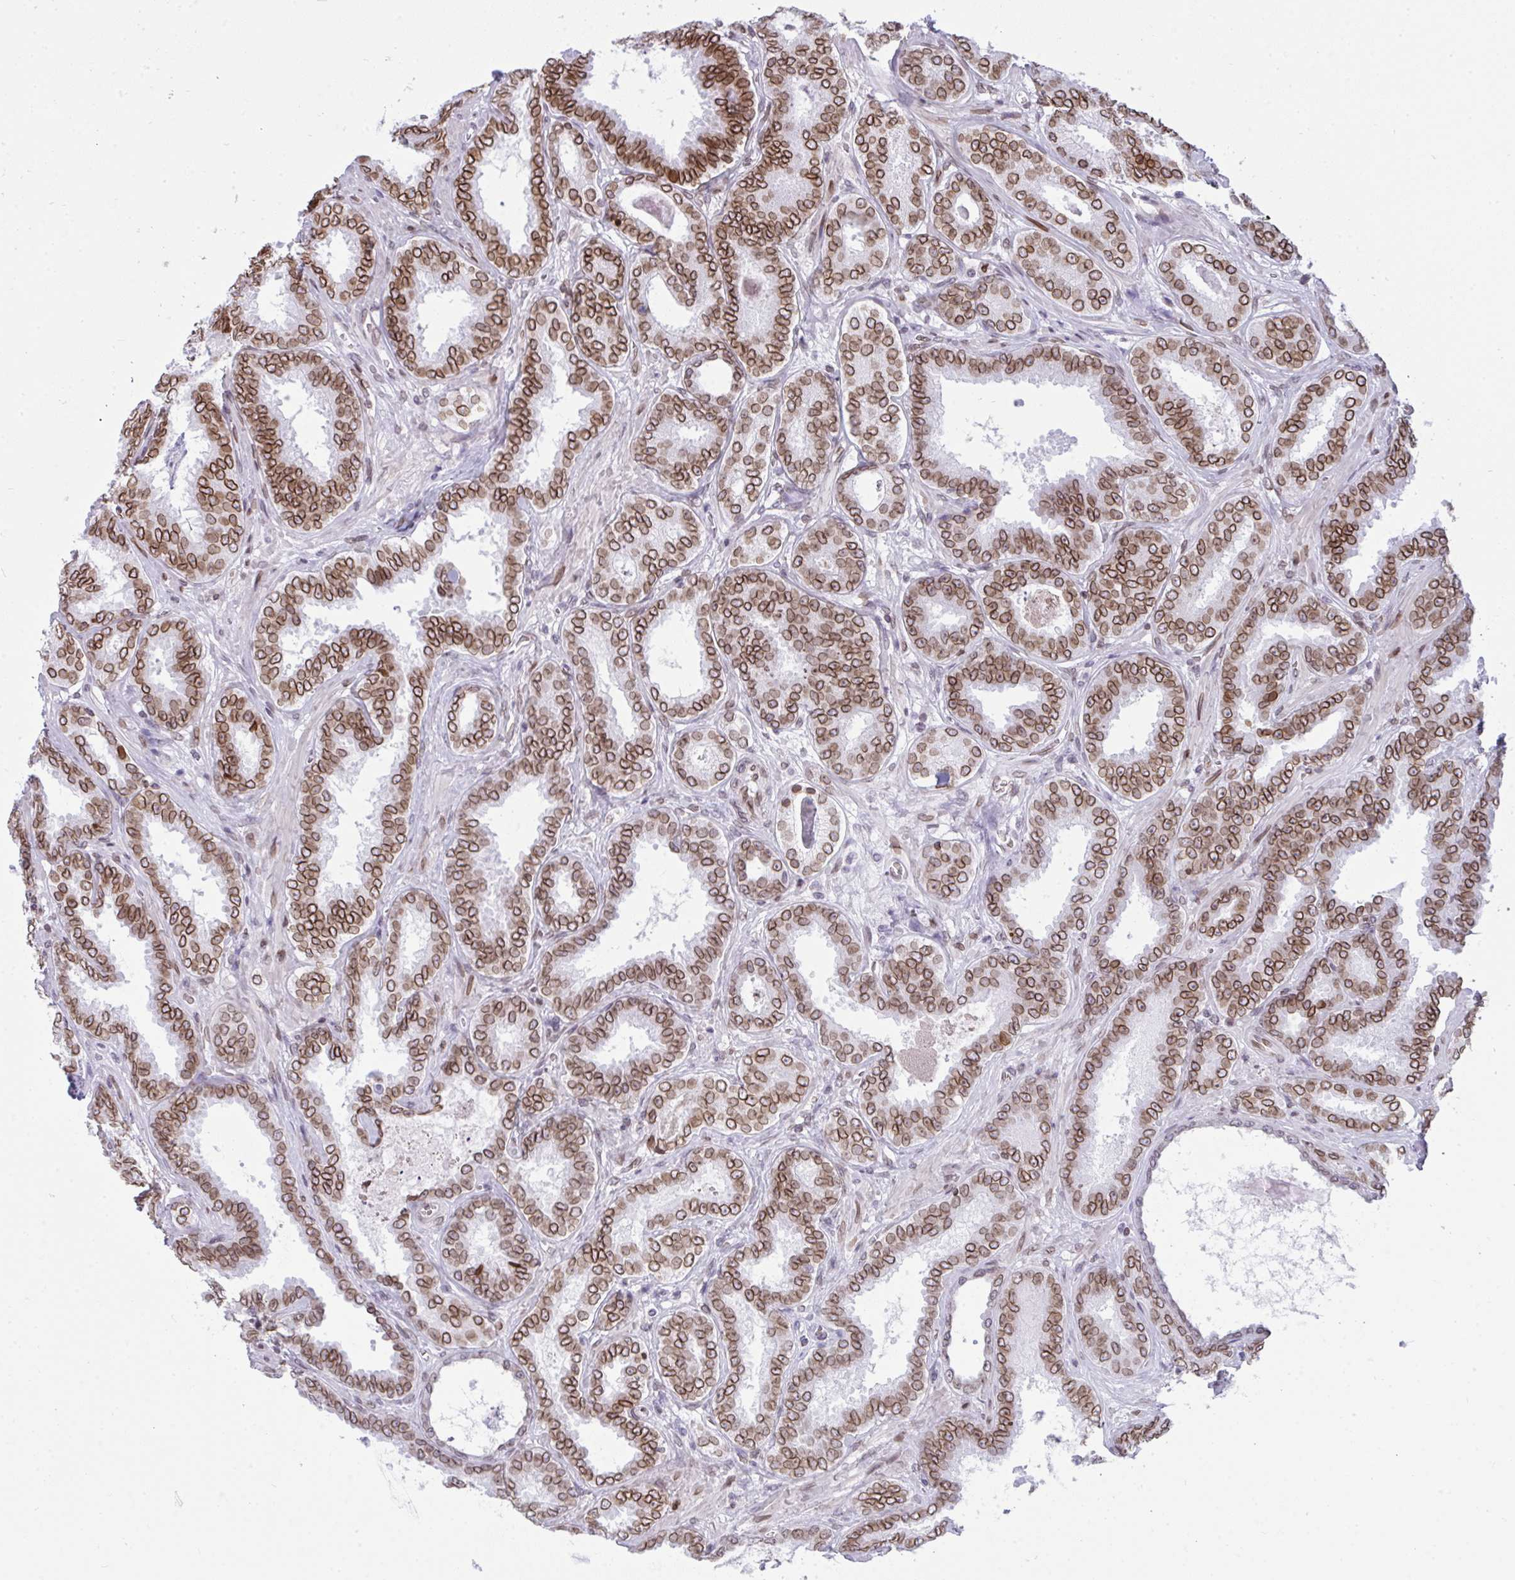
{"staining": {"intensity": "moderate", "quantity": ">75%", "location": "cytoplasmic/membranous,nuclear"}, "tissue": "prostate cancer", "cell_type": "Tumor cells", "image_type": "cancer", "snomed": [{"axis": "morphology", "description": "Adenocarcinoma, High grade"}, {"axis": "topography", "description": "Prostate"}], "caption": "Immunohistochemical staining of prostate cancer reveals medium levels of moderate cytoplasmic/membranous and nuclear staining in about >75% of tumor cells.", "gene": "LMNB2", "patient": {"sex": "male", "age": 72}}